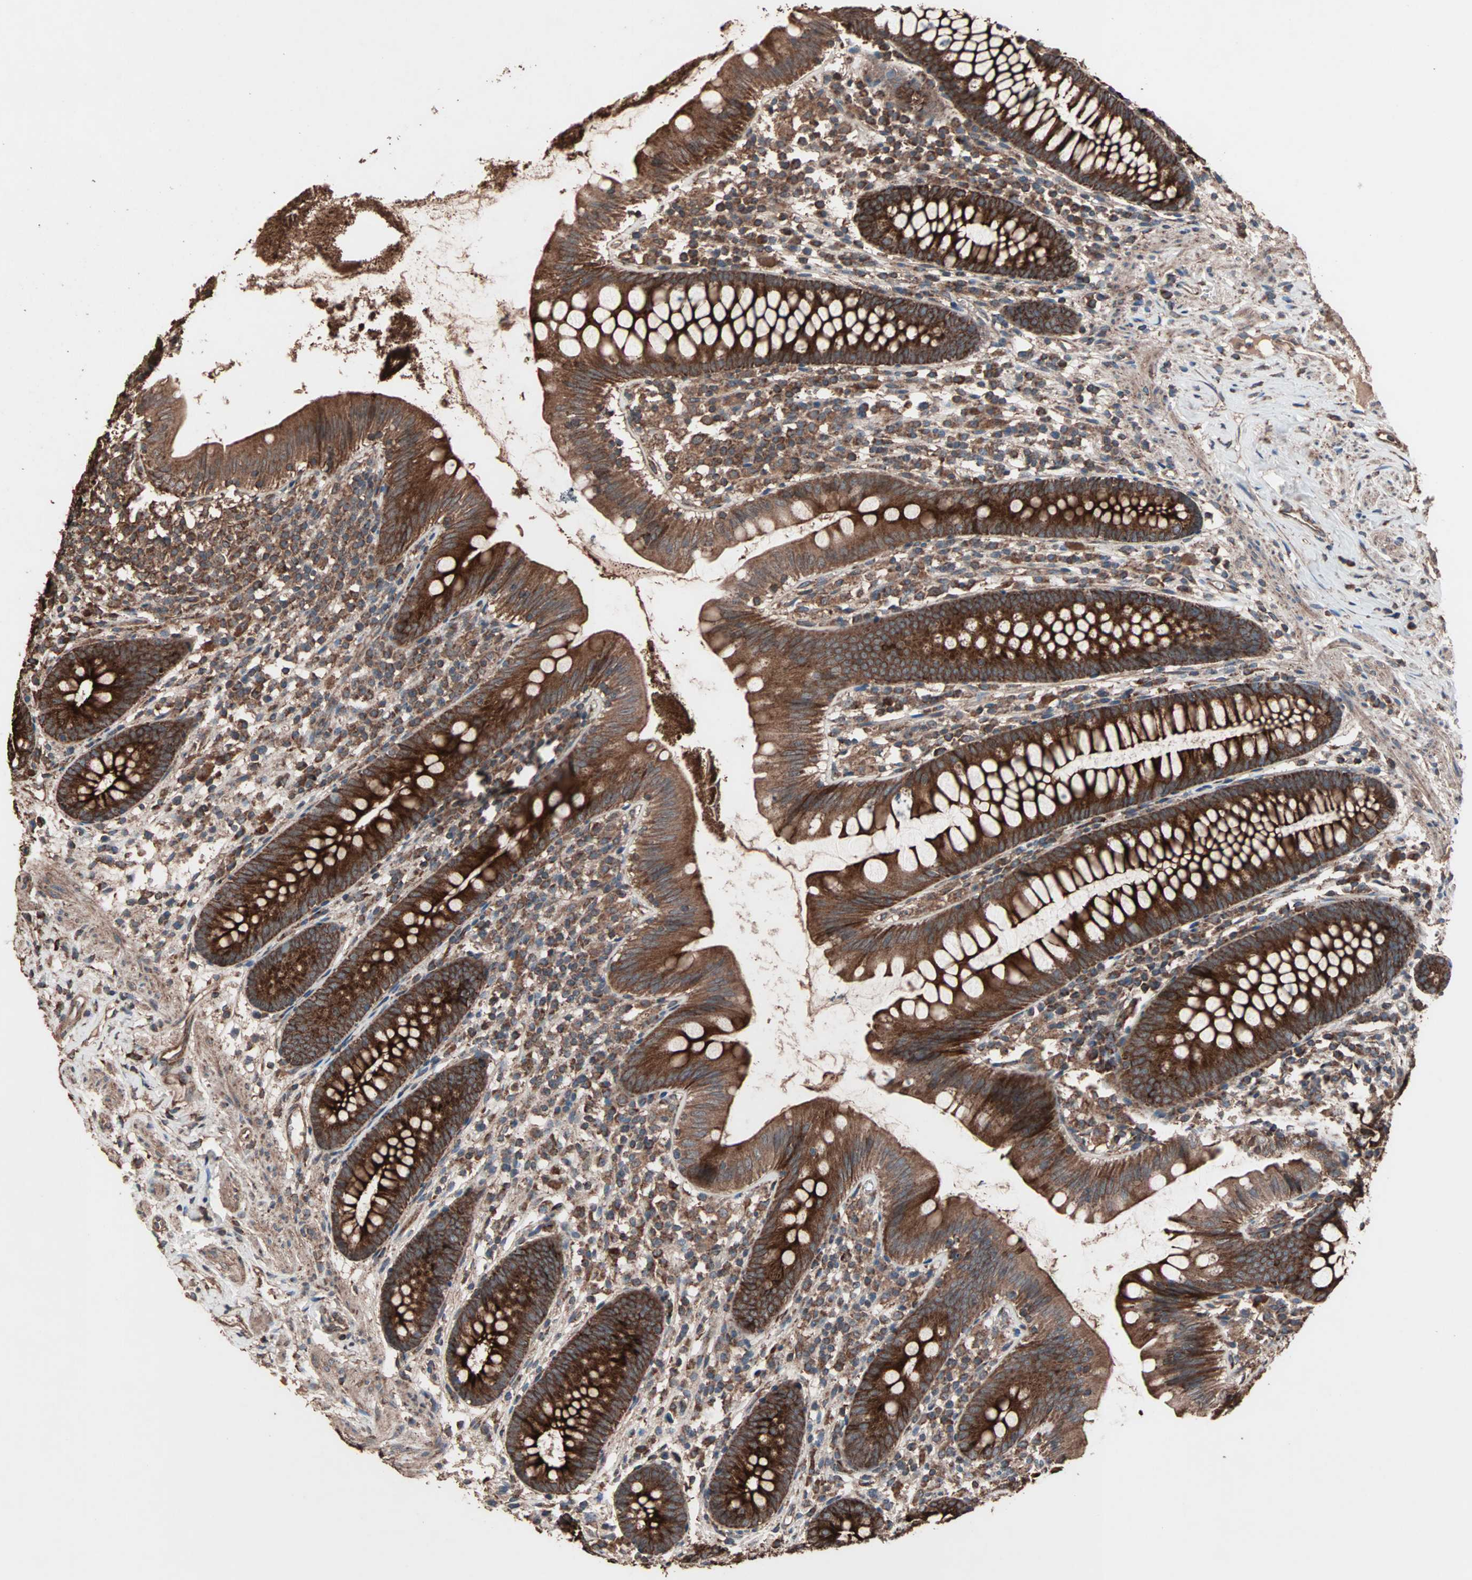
{"staining": {"intensity": "strong", "quantity": ">75%", "location": "cytoplasmic/membranous"}, "tissue": "appendix", "cell_type": "Glandular cells", "image_type": "normal", "snomed": [{"axis": "morphology", "description": "Normal tissue, NOS"}, {"axis": "topography", "description": "Appendix"}], "caption": "The micrograph shows a brown stain indicating the presence of a protein in the cytoplasmic/membranous of glandular cells in appendix.", "gene": "MRPL2", "patient": {"sex": "male", "age": 52}}